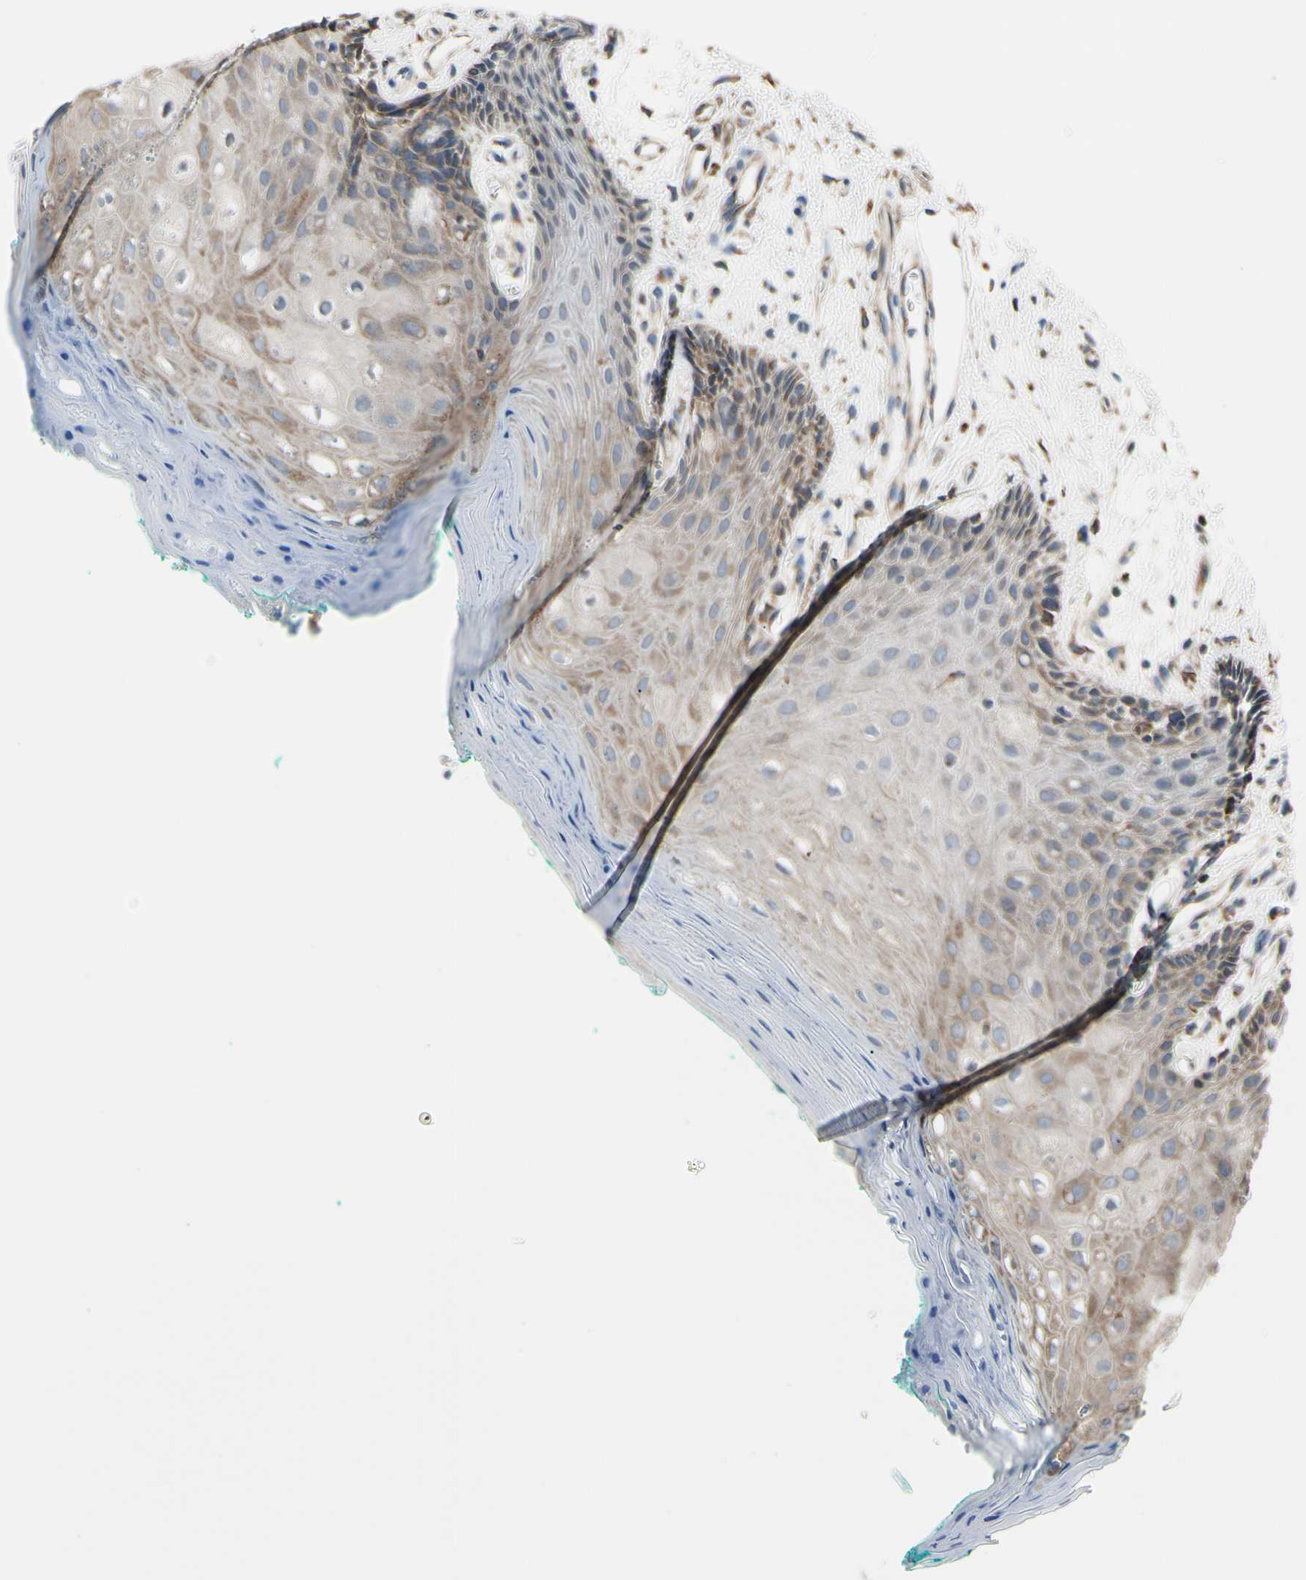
{"staining": {"intensity": "moderate", "quantity": ">75%", "location": "cytoplasmic/membranous"}, "tissue": "oral mucosa", "cell_type": "Squamous epithelial cells", "image_type": "normal", "snomed": [{"axis": "morphology", "description": "Normal tissue, NOS"}, {"axis": "topography", "description": "Skeletal muscle"}, {"axis": "topography", "description": "Oral tissue"}, {"axis": "topography", "description": "Peripheral nerve tissue"}], "caption": "Immunohistochemical staining of benign oral mucosa shows >75% levels of moderate cytoplasmic/membranous protein expression in about >75% of squamous epithelial cells. (Brightfield microscopy of DAB IHC at high magnification).", "gene": "BMF", "patient": {"sex": "female", "age": 84}}